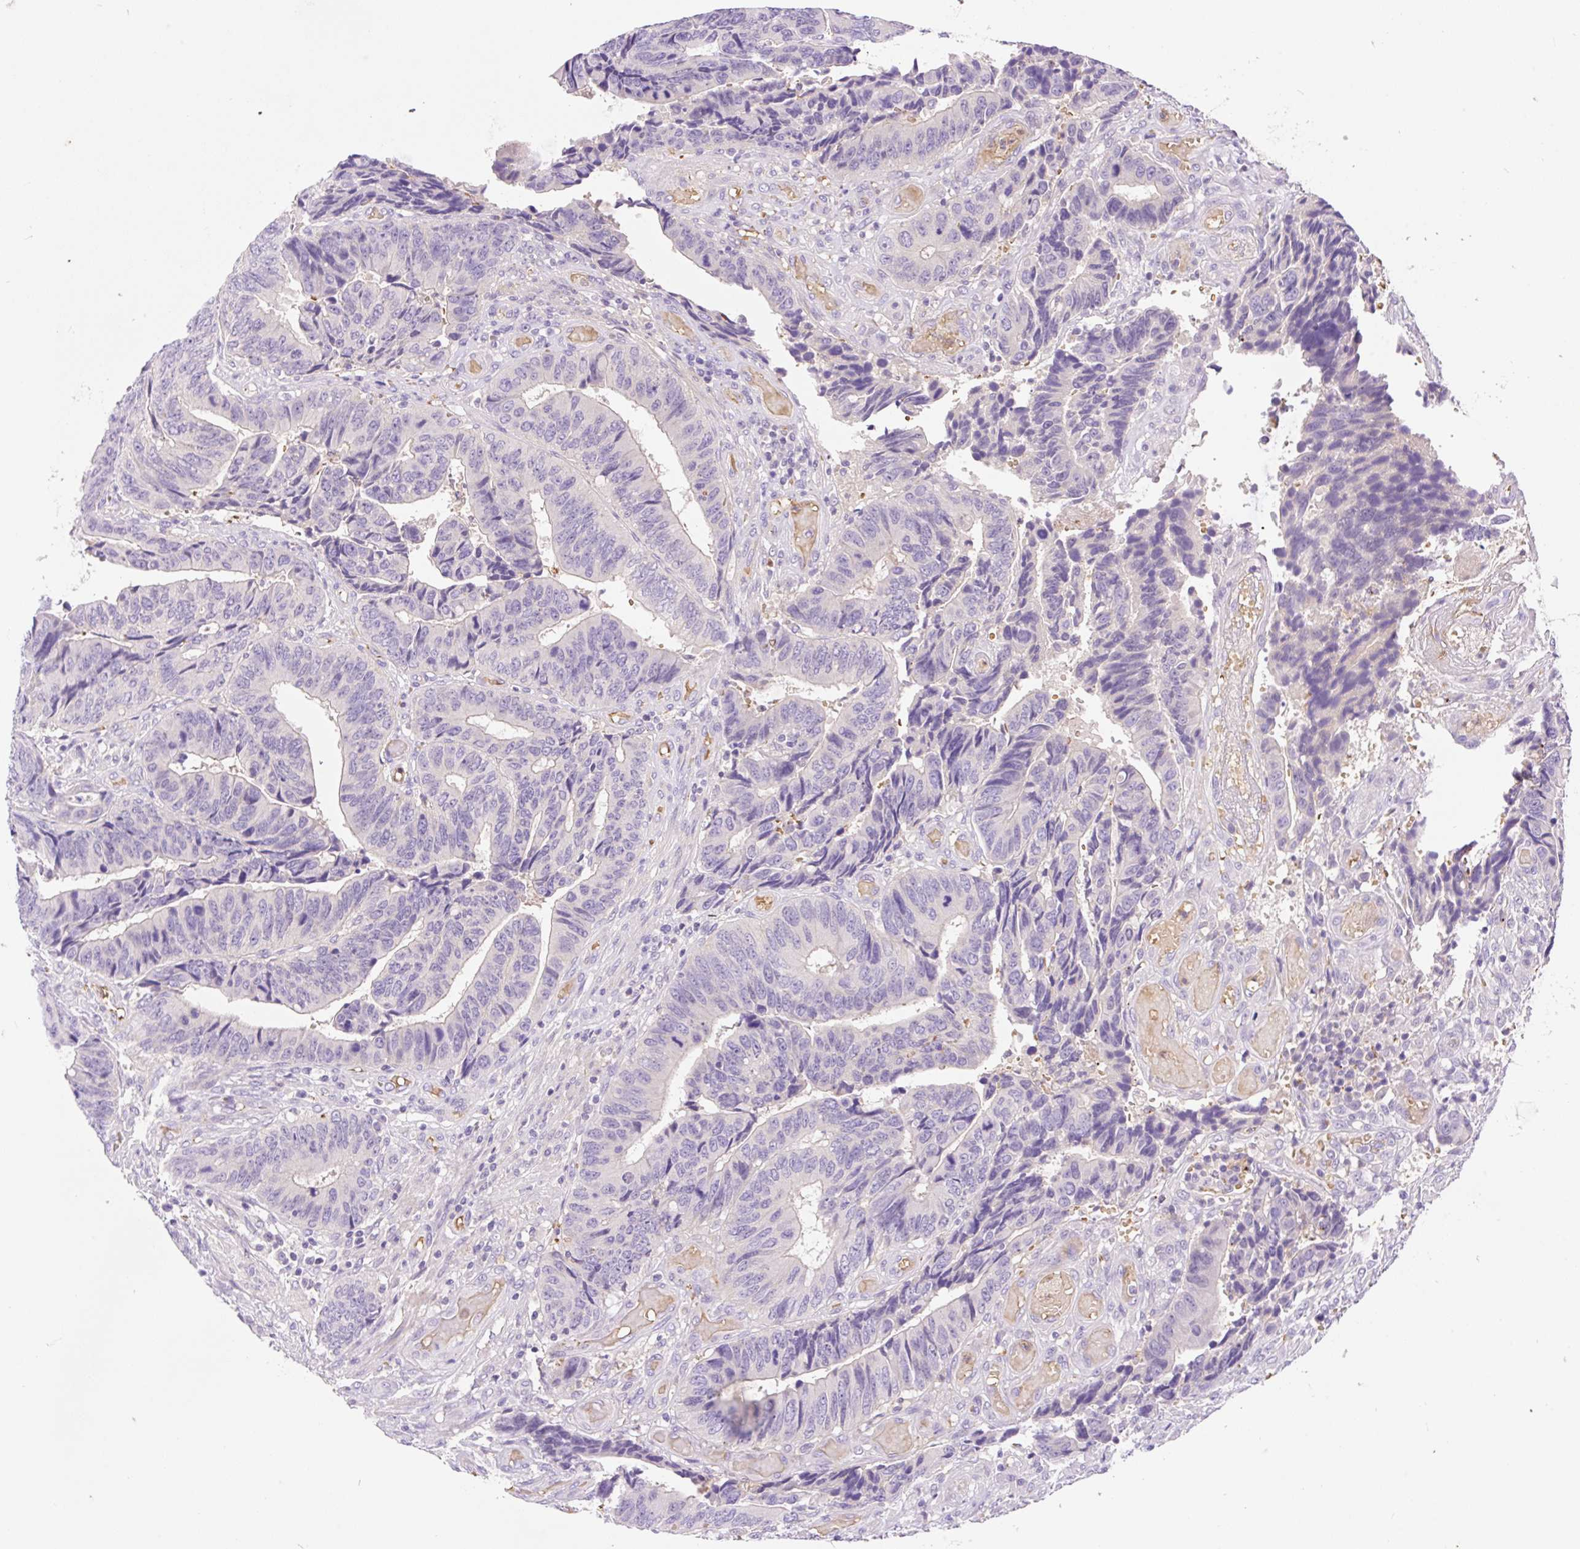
{"staining": {"intensity": "negative", "quantity": "none", "location": "none"}, "tissue": "colorectal cancer", "cell_type": "Tumor cells", "image_type": "cancer", "snomed": [{"axis": "morphology", "description": "Adenocarcinoma, NOS"}, {"axis": "topography", "description": "Colon"}], "caption": "IHC of human colorectal cancer exhibits no positivity in tumor cells.", "gene": "LHFPL5", "patient": {"sex": "male", "age": 87}}